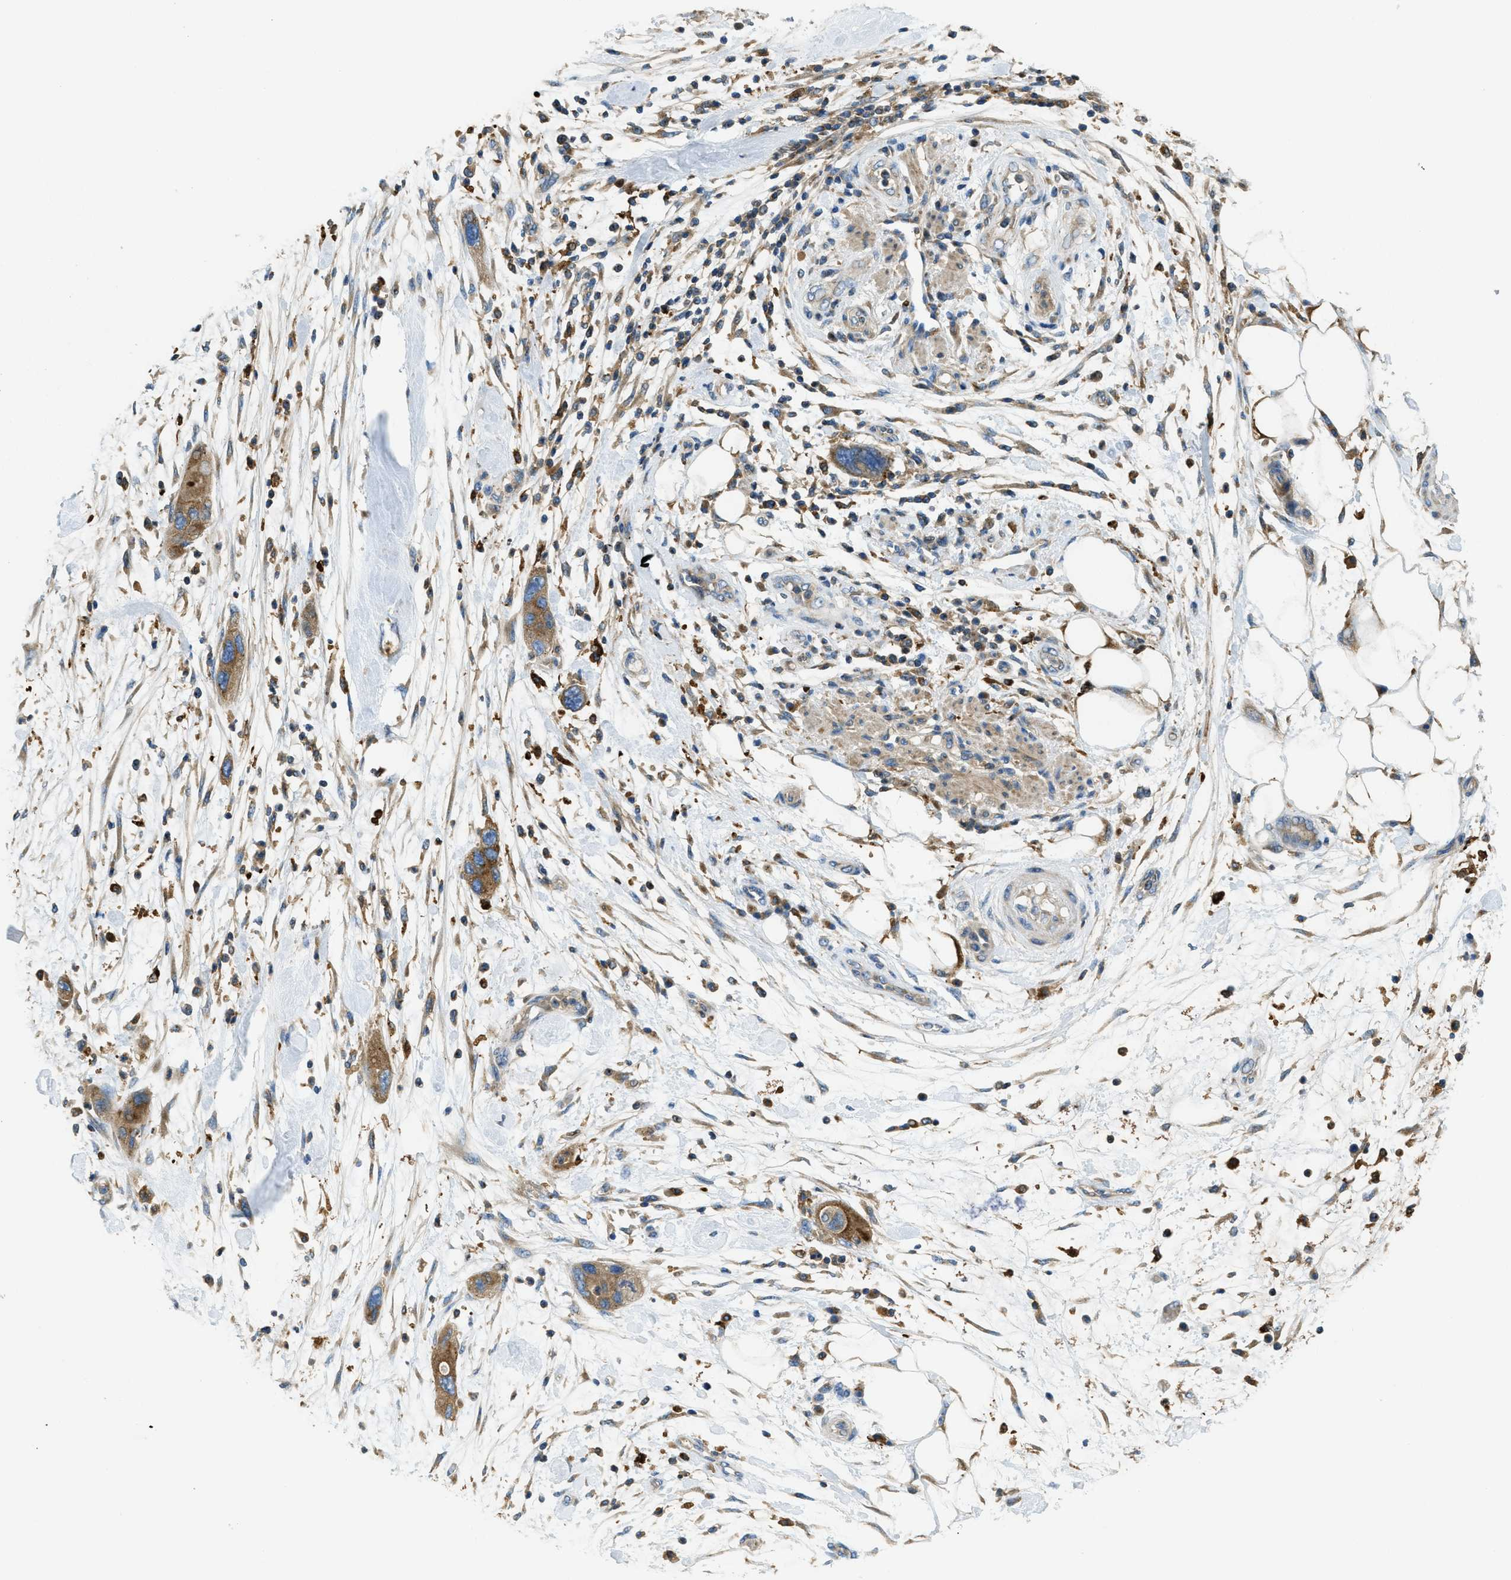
{"staining": {"intensity": "moderate", "quantity": ">75%", "location": "cytoplasmic/membranous"}, "tissue": "pancreatic cancer", "cell_type": "Tumor cells", "image_type": "cancer", "snomed": [{"axis": "morphology", "description": "Normal tissue, NOS"}, {"axis": "morphology", "description": "Adenocarcinoma, NOS"}, {"axis": "topography", "description": "Pancreas"}], "caption": "A high-resolution micrograph shows immunohistochemistry staining of pancreatic cancer (adenocarcinoma), which displays moderate cytoplasmic/membranous staining in about >75% of tumor cells.", "gene": "RFFL", "patient": {"sex": "female", "age": 71}}